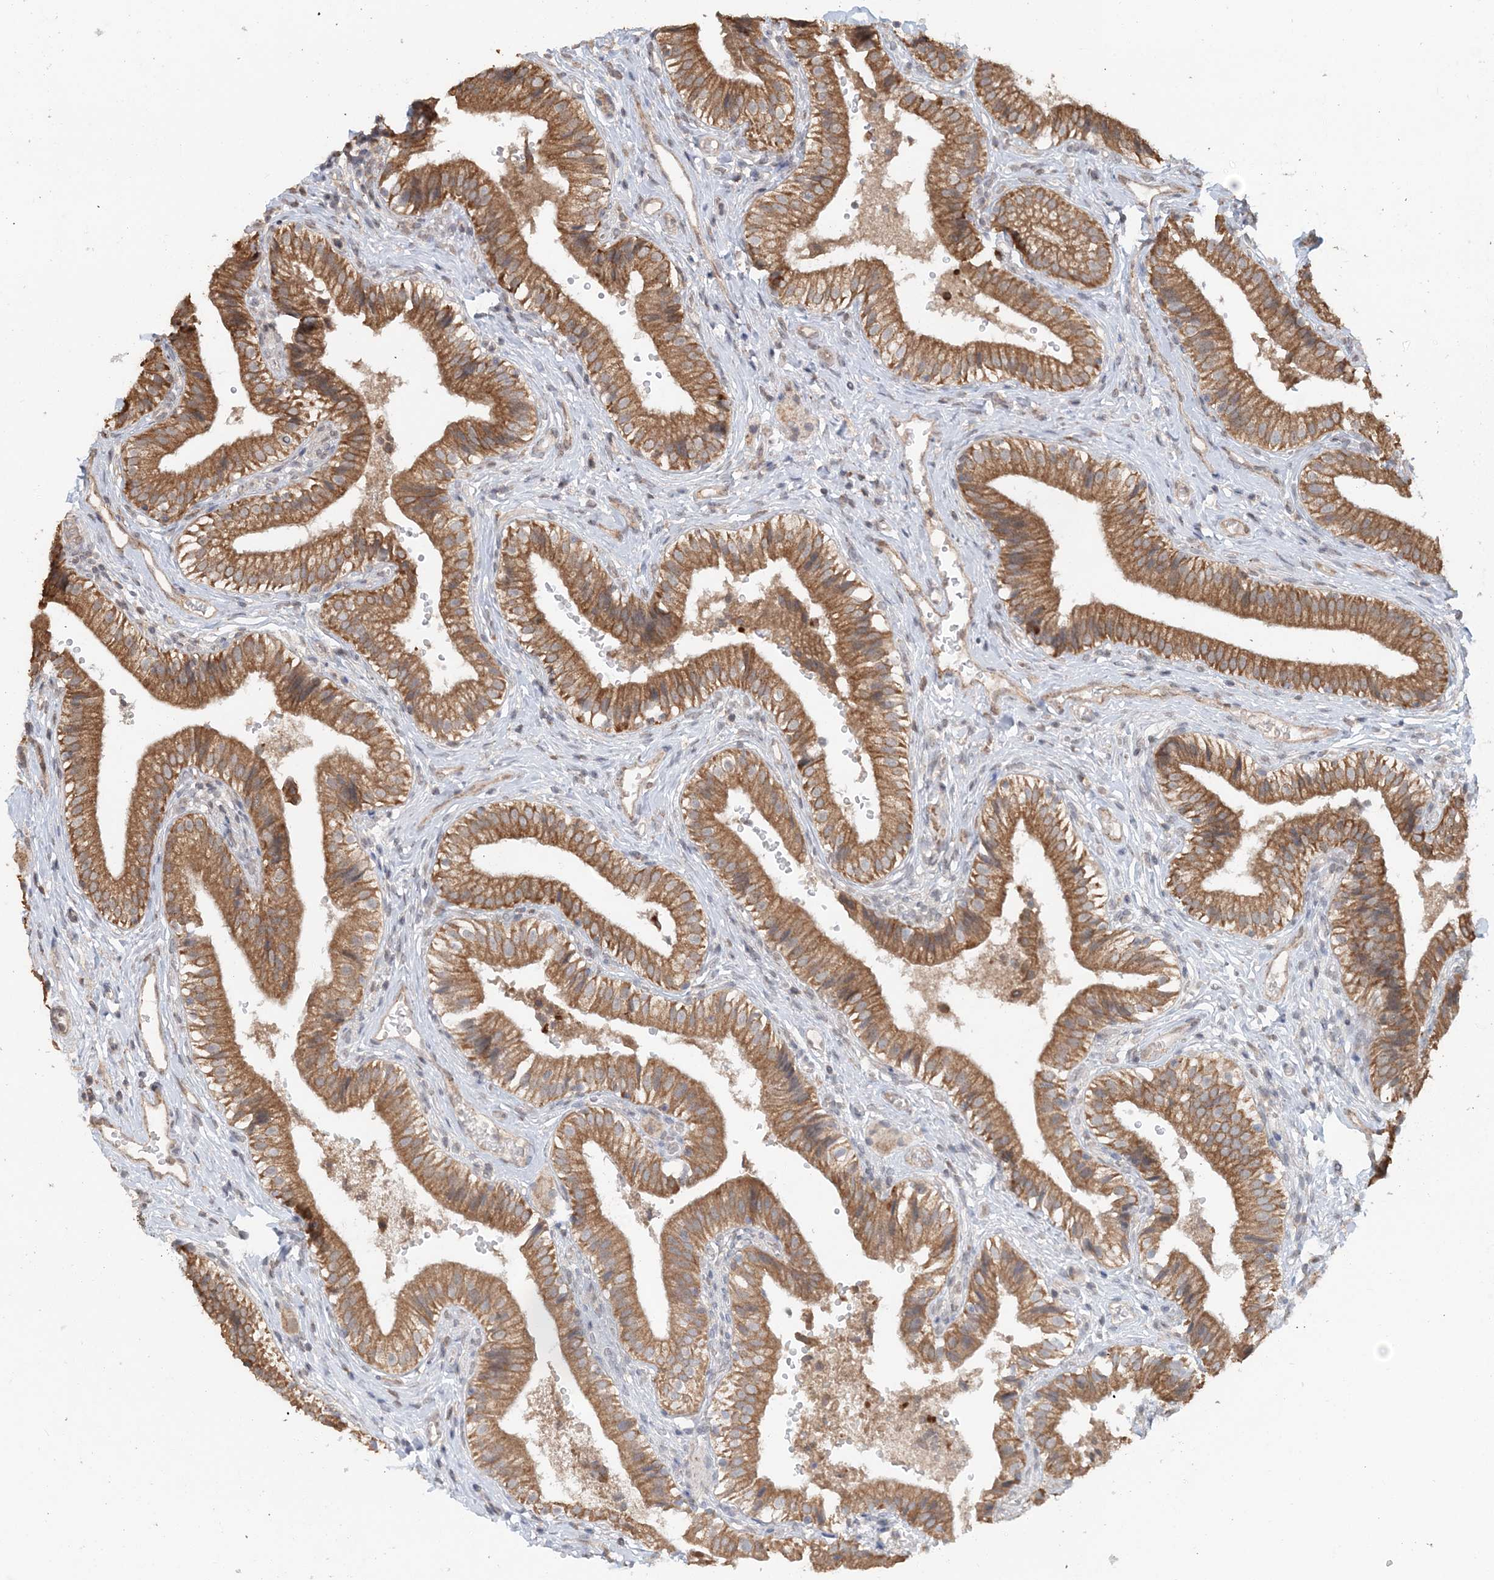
{"staining": {"intensity": "moderate", "quantity": ">75%", "location": "cytoplasmic/membranous"}, "tissue": "gallbladder", "cell_type": "Glandular cells", "image_type": "normal", "snomed": [{"axis": "morphology", "description": "Normal tissue, NOS"}, {"axis": "topography", "description": "Gallbladder"}], "caption": "A brown stain labels moderate cytoplasmic/membranous positivity of a protein in glandular cells of unremarkable gallbladder. The staining was performed using DAB (3,3'-diaminobenzidine), with brown indicating positive protein expression. Nuclei are stained blue with hematoxylin.", "gene": "FBXO38", "patient": {"sex": "female", "age": 47}}